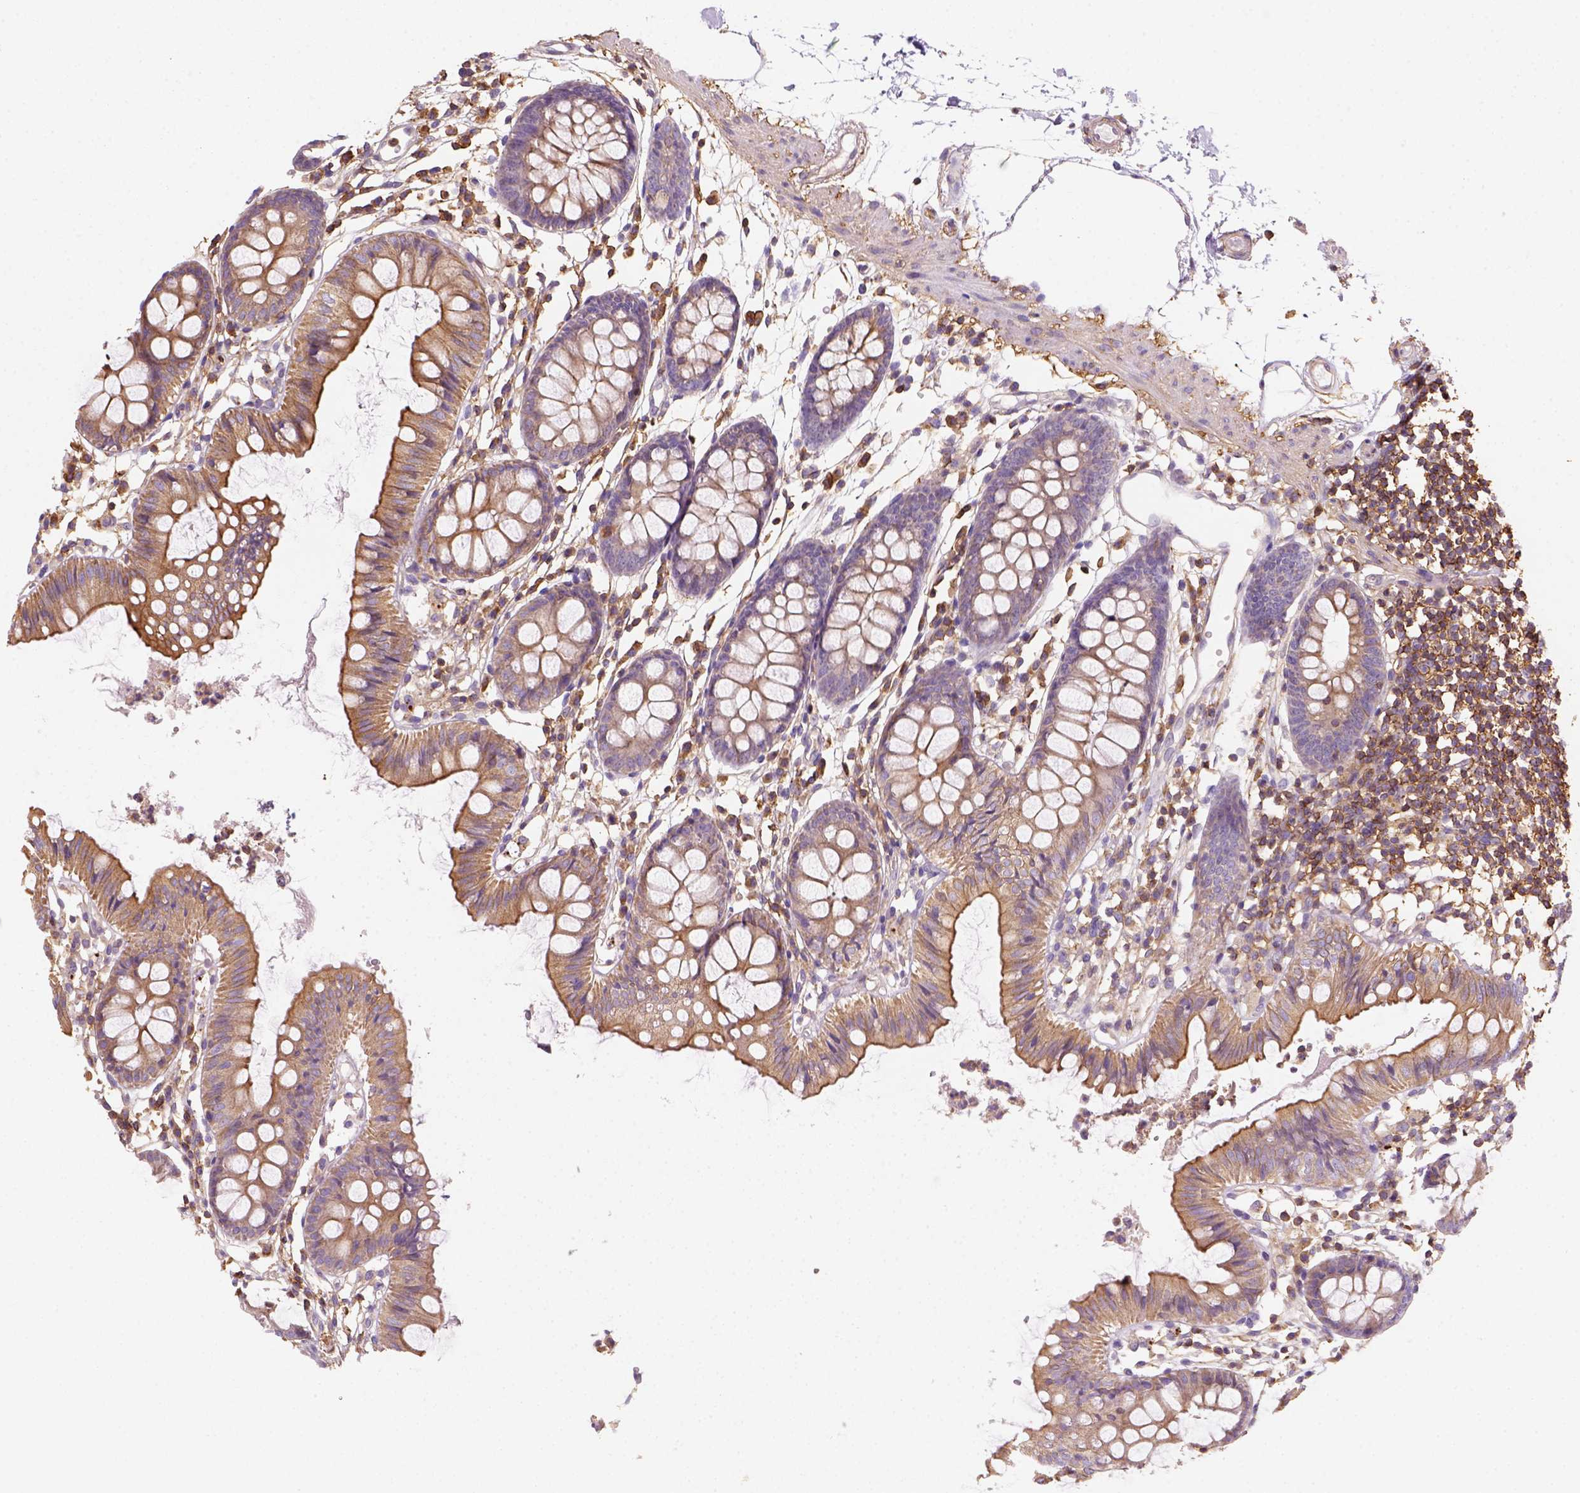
{"staining": {"intensity": "weak", "quantity": ">75%", "location": "cytoplasmic/membranous"}, "tissue": "colon", "cell_type": "Endothelial cells", "image_type": "normal", "snomed": [{"axis": "morphology", "description": "Normal tissue, NOS"}, {"axis": "topography", "description": "Colon"}], "caption": "Protein expression analysis of benign colon reveals weak cytoplasmic/membranous staining in about >75% of endothelial cells. The staining was performed using DAB, with brown indicating positive protein expression. Nuclei are stained blue with hematoxylin.", "gene": "GPRC5D", "patient": {"sex": "female", "age": 84}}